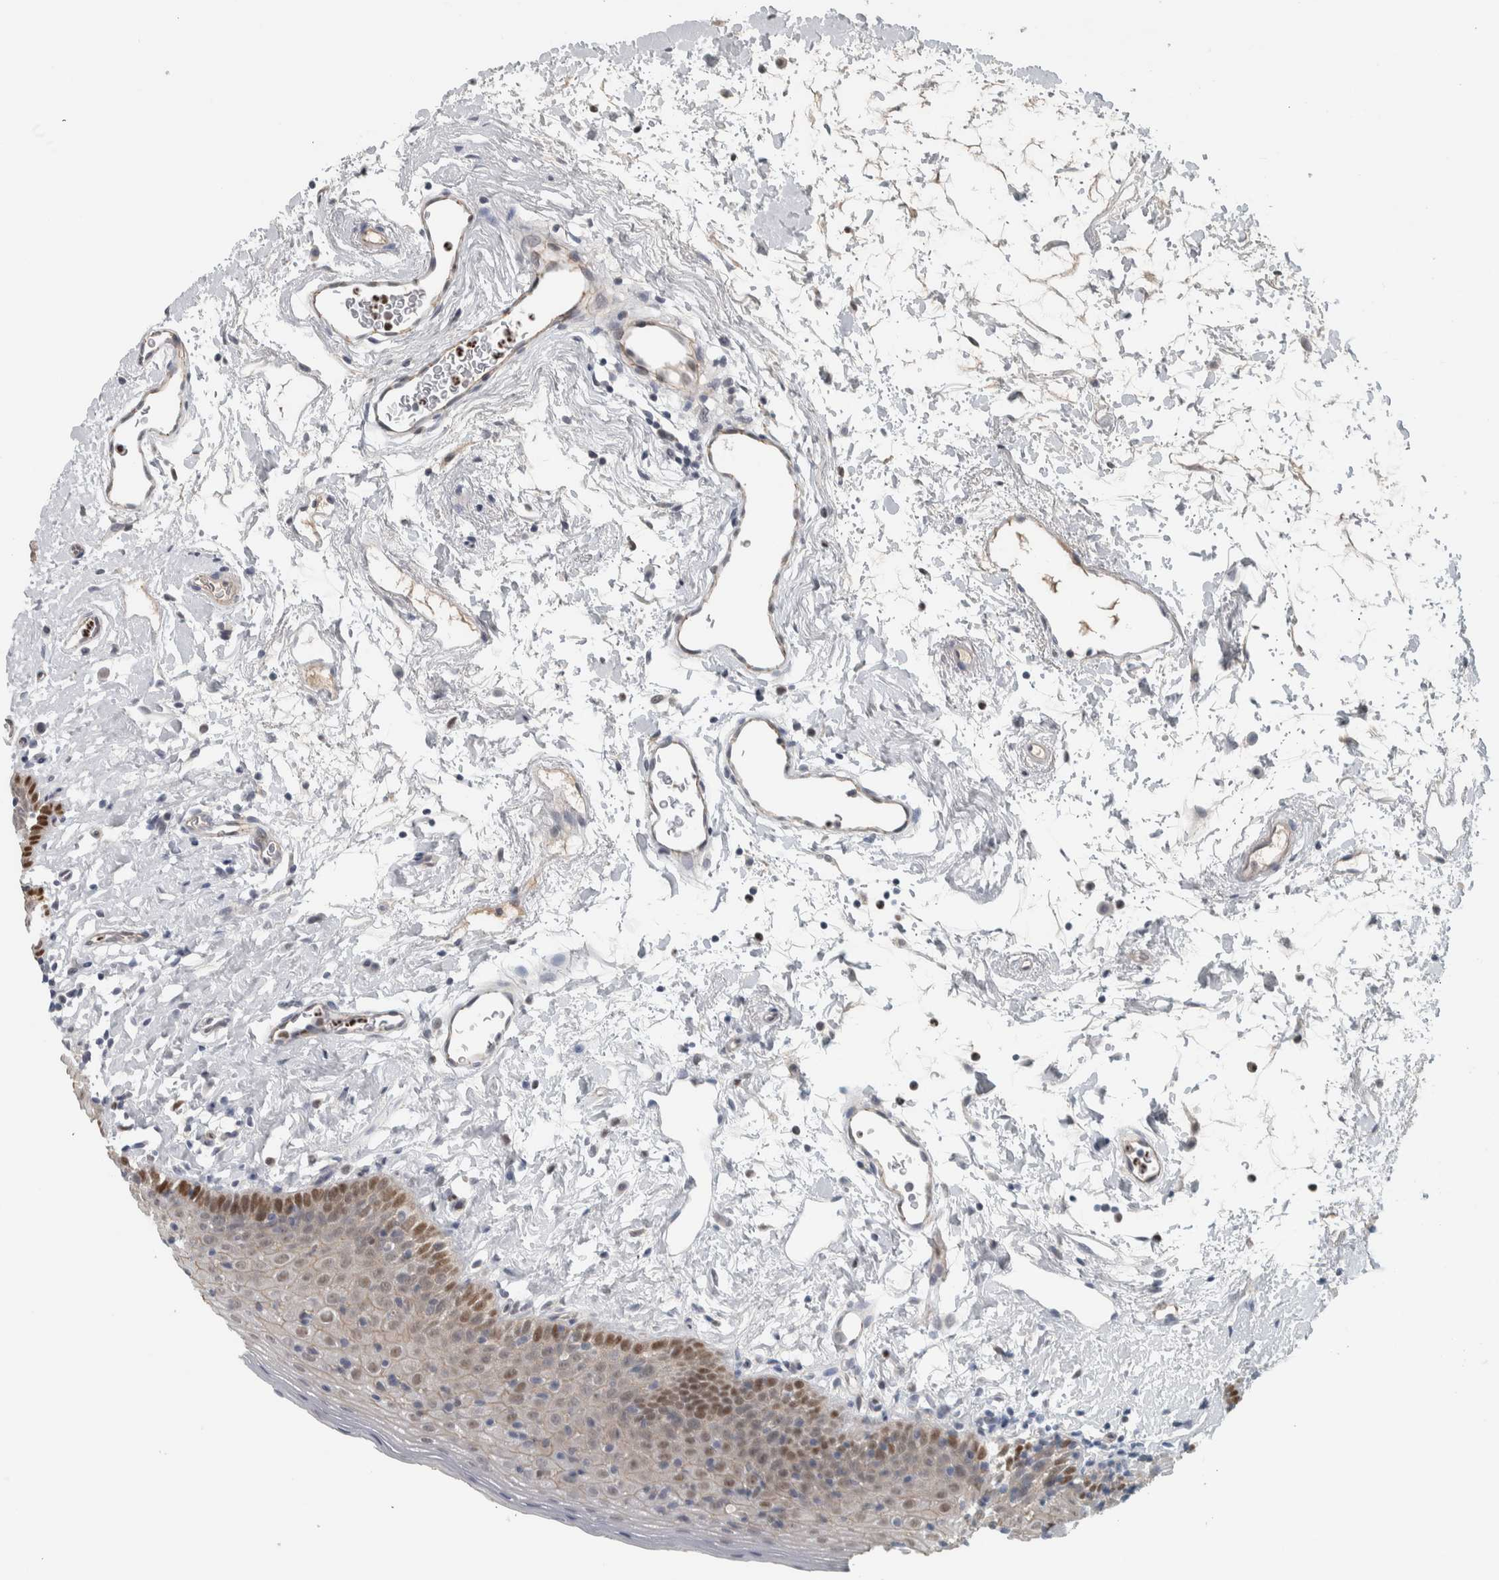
{"staining": {"intensity": "moderate", "quantity": ">75%", "location": "nuclear"}, "tissue": "oral mucosa", "cell_type": "Squamous epithelial cells", "image_type": "normal", "snomed": [{"axis": "morphology", "description": "Normal tissue, NOS"}, {"axis": "topography", "description": "Oral tissue"}], "caption": "This histopathology image exhibits normal oral mucosa stained with immunohistochemistry (IHC) to label a protein in brown. The nuclear of squamous epithelial cells show moderate positivity for the protein. Nuclei are counter-stained blue.", "gene": "ADPRM", "patient": {"sex": "male", "age": 66}}